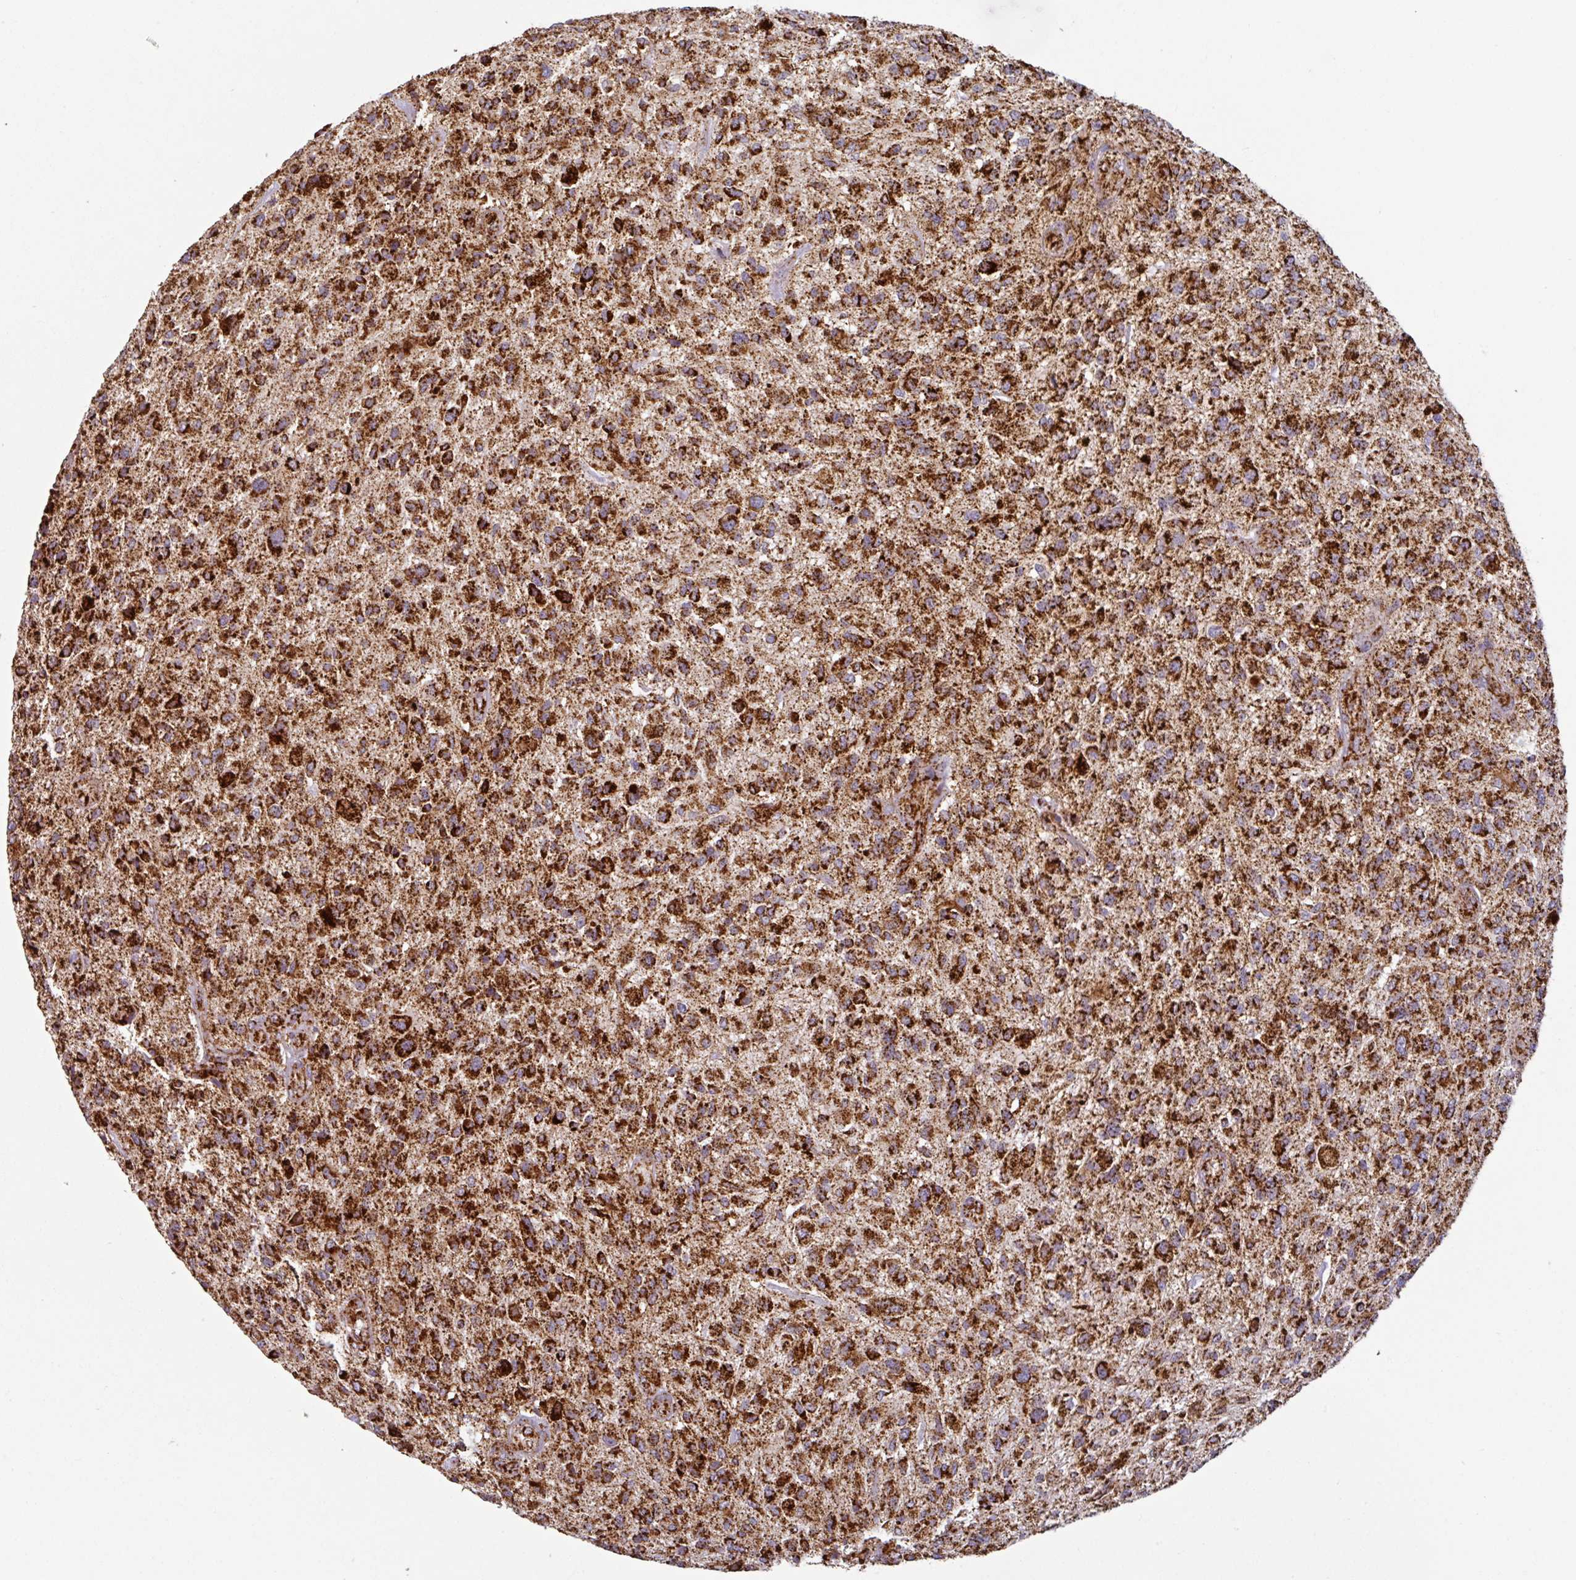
{"staining": {"intensity": "strong", "quantity": ">75%", "location": "cytoplasmic/membranous"}, "tissue": "glioma", "cell_type": "Tumor cells", "image_type": "cancer", "snomed": [{"axis": "morphology", "description": "Glioma, malignant, High grade"}, {"axis": "topography", "description": "Brain"}], "caption": "Immunohistochemistry staining of glioma, which shows high levels of strong cytoplasmic/membranous expression in approximately >75% of tumor cells indicating strong cytoplasmic/membranous protein staining. The staining was performed using DAB (3,3'-diaminobenzidine) (brown) for protein detection and nuclei were counterstained in hematoxylin (blue).", "gene": "TRAP1", "patient": {"sex": "male", "age": 47}}